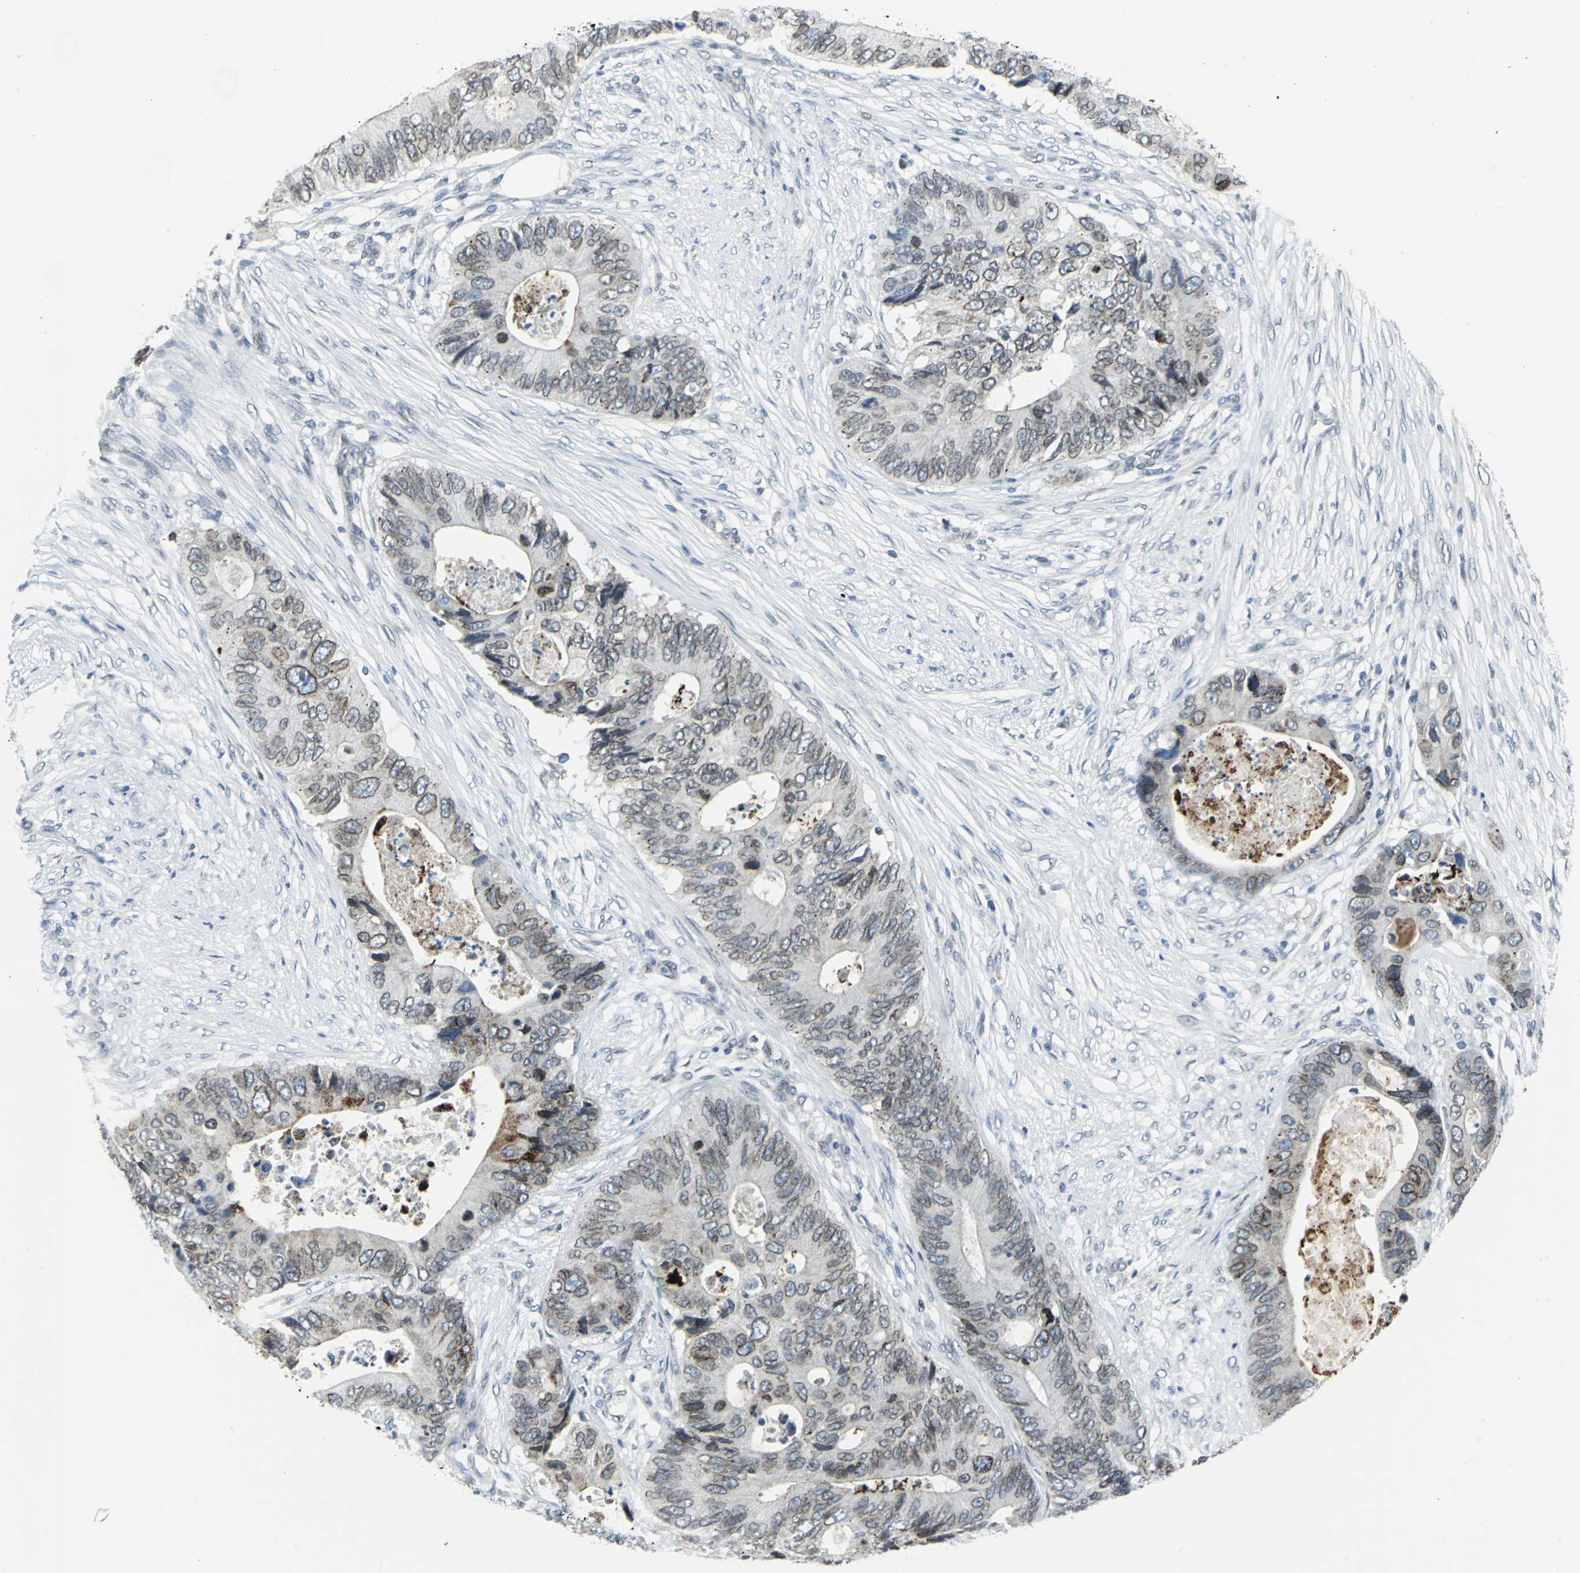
{"staining": {"intensity": "weak", "quantity": "25%-75%", "location": "cytoplasmic/membranous,nuclear"}, "tissue": "colorectal cancer", "cell_type": "Tumor cells", "image_type": "cancer", "snomed": [{"axis": "morphology", "description": "Adenocarcinoma, NOS"}, {"axis": "topography", "description": "Colon"}], "caption": "Colorectal adenocarcinoma stained with immunohistochemistry (IHC) displays weak cytoplasmic/membranous and nuclear positivity in about 25%-75% of tumor cells.", "gene": "SNUPN", "patient": {"sex": "male", "age": 71}}